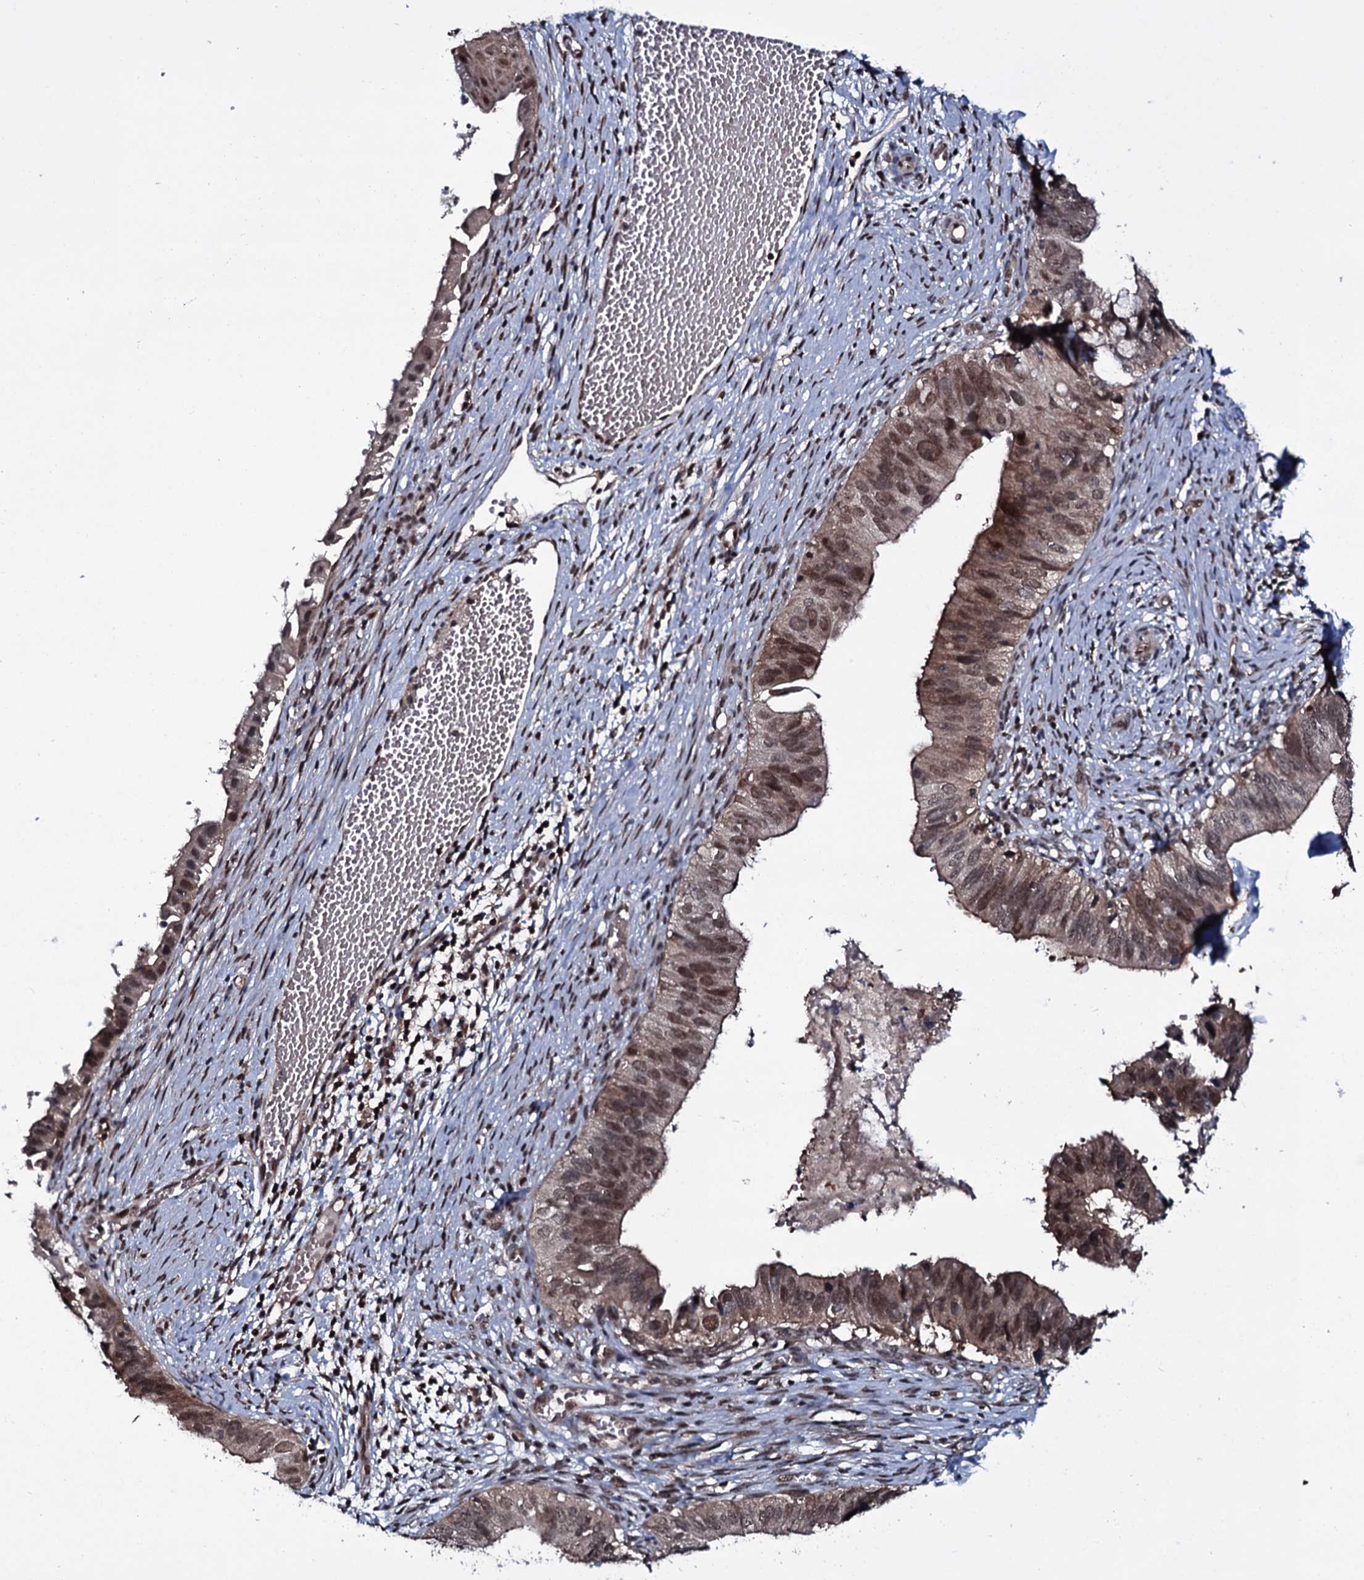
{"staining": {"intensity": "moderate", "quantity": "25%-75%", "location": "nuclear"}, "tissue": "cervical cancer", "cell_type": "Tumor cells", "image_type": "cancer", "snomed": [{"axis": "morphology", "description": "Adenocarcinoma, NOS"}, {"axis": "topography", "description": "Cervix"}], "caption": "Protein staining demonstrates moderate nuclear expression in about 25%-75% of tumor cells in adenocarcinoma (cervical). The protein is stained brown, and the nuclei are stained in blue (DAB (3,3'-diaminobenzidine) IHC with brightfield microscopy, high magnification).", "gene": "HDDC3", "patient": {"sex": "female", "age": 42}}